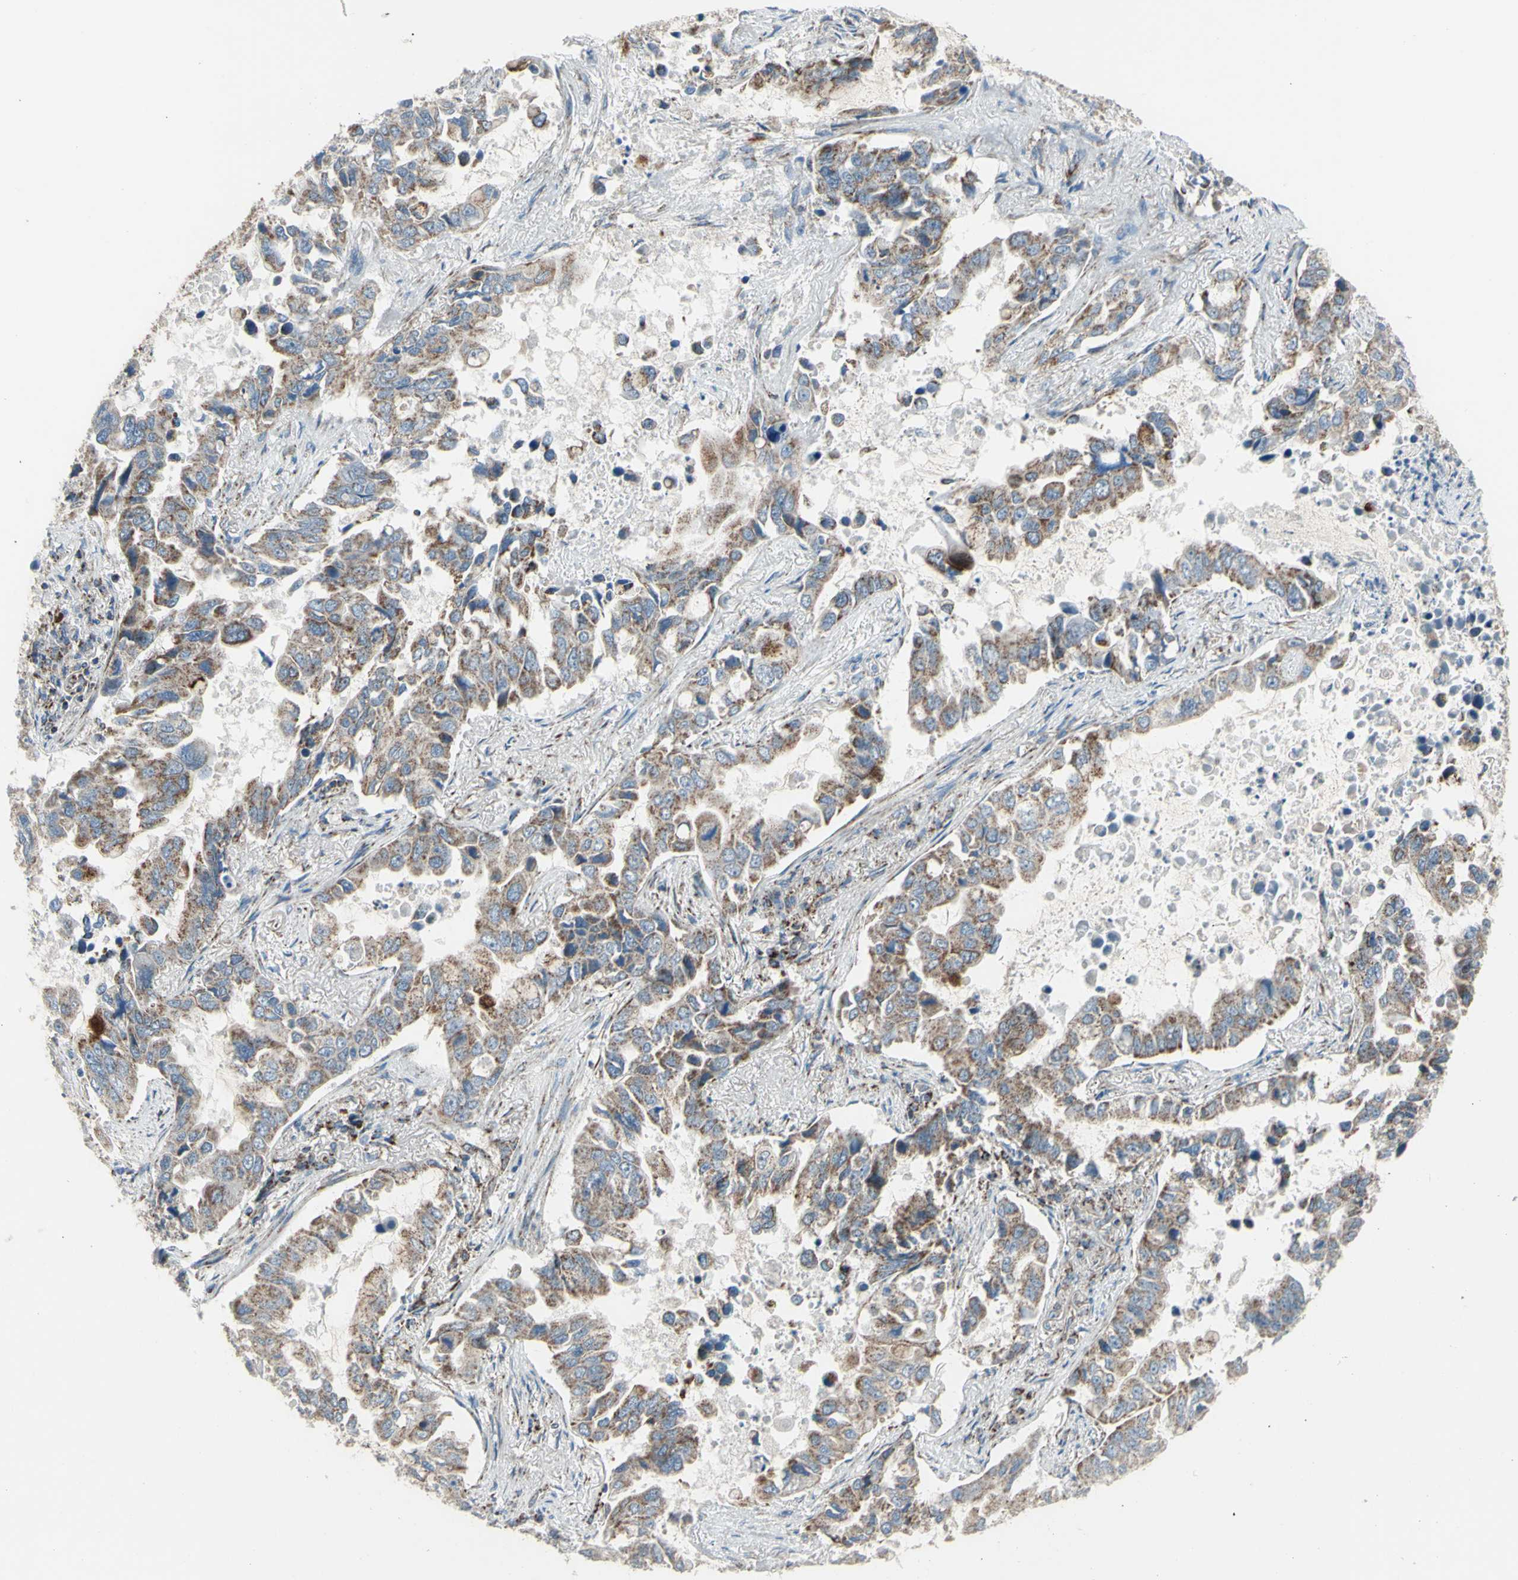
{"staining": {"intensity": "weak", "quantity": "25%-75%", "location": "cytoplasmic/membranous"}, "tissue": "lung cancer", "cell_type": "Tumor cells", "image_type": "cancer", "snomed": [{"axis": "morphology", "description": "Adenocarcinoma, NOS"}, {"axis": "topography", "description": "Lung"}], "caption": "Protein expression analysis of lung cancer reveals weak cytoplasmic/membranous staining in about 25%-75% of tumor cells. (IHC, brightfield microscopy, high magnification).", "gene": "FAM171B", "patient": {"sex": "male", "age": 64}}